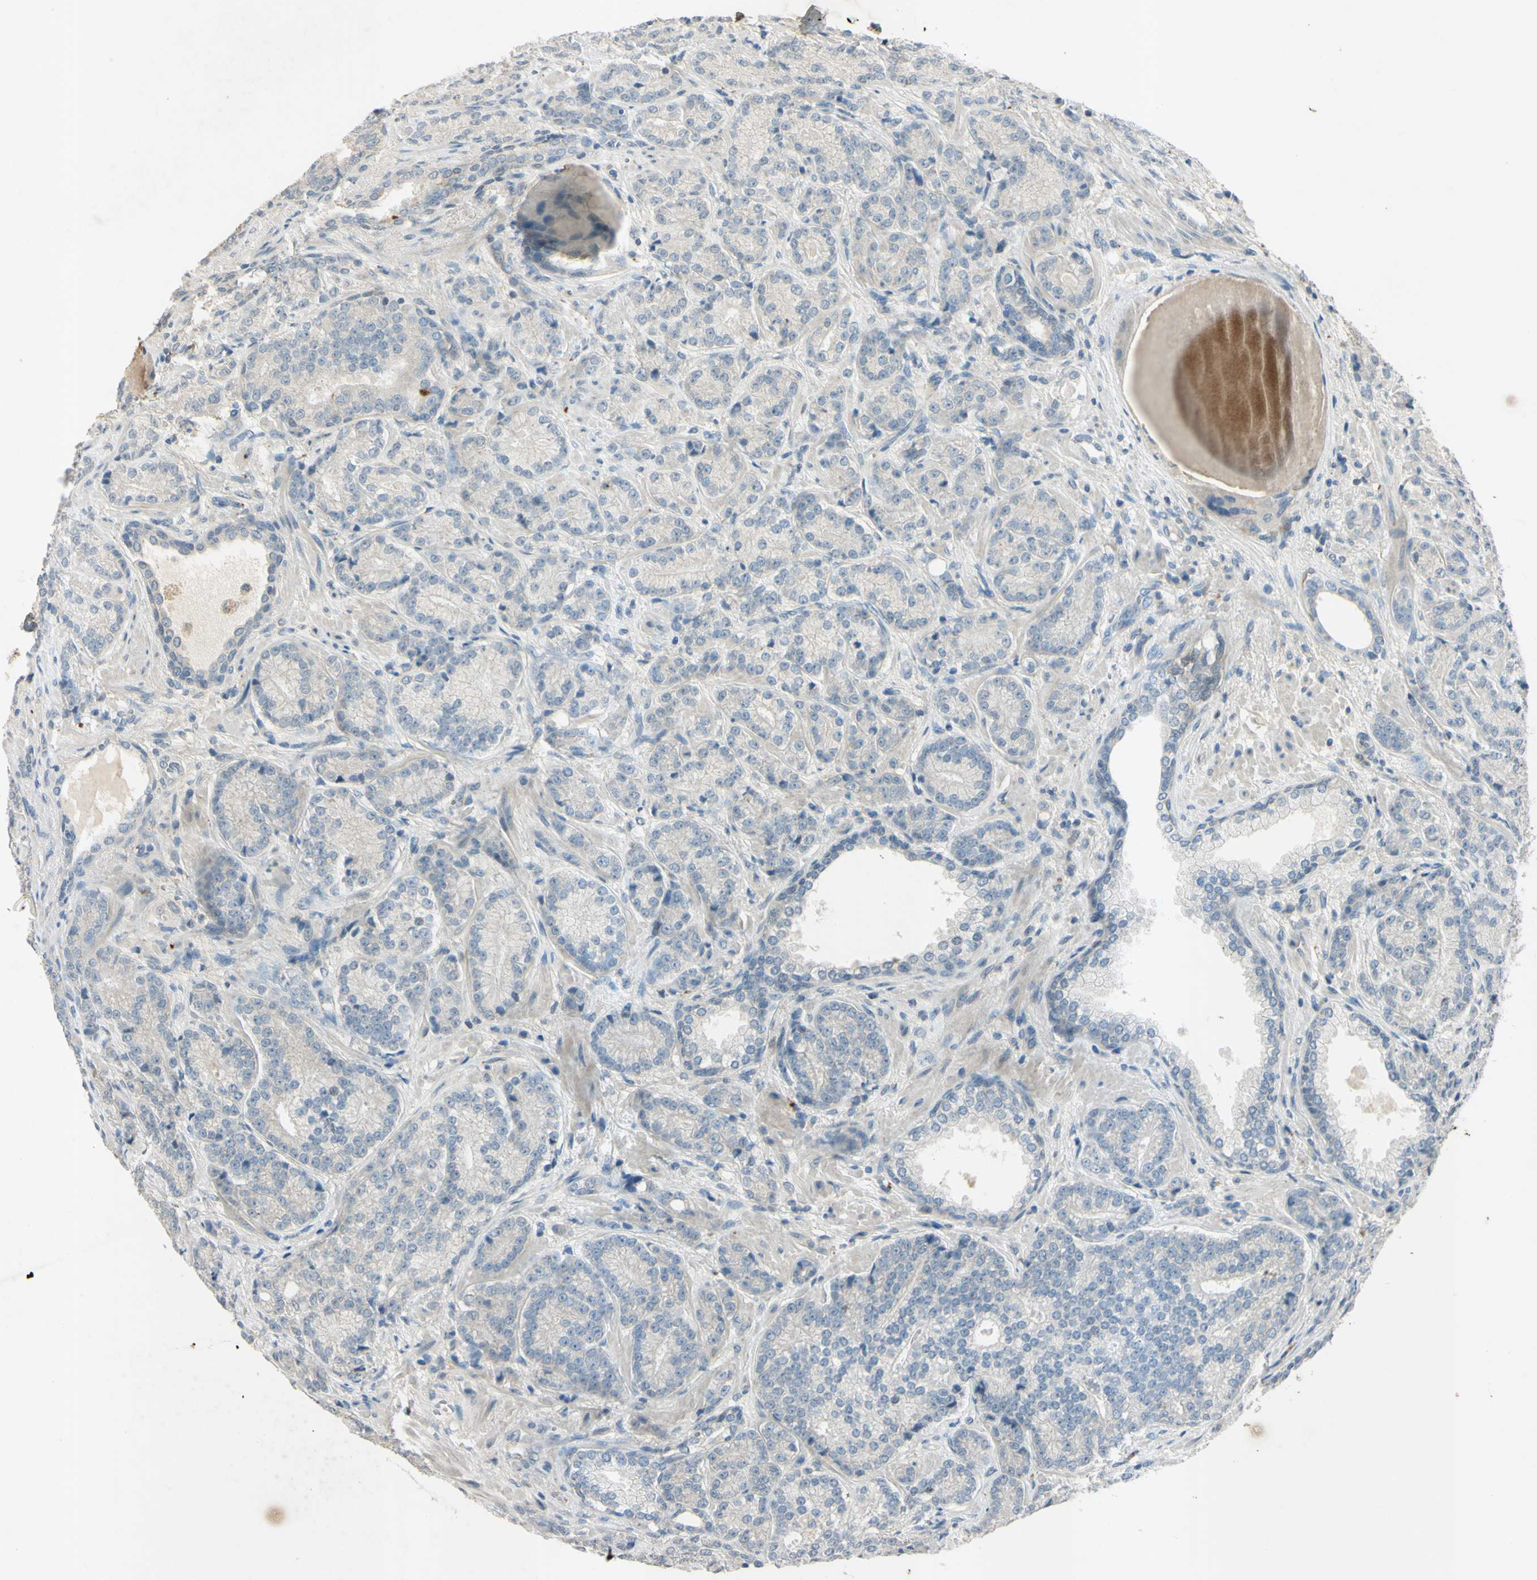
{"staining": {"intensity": "negative", "quantity": "none", "location": "none"}, "tissue": "prostate cancer", "cell_type": "Tumor cells", "image_type": "cancer", "snomed": [{"axis": "morphology", "description": "Adenocarcinoma, High grade"}, {"axis": "topography", "description": "Prostate"}], "caption": "The histopathology image shows no significant positivity in tumor cells of prostate adenocarcinoma (high-grade). (IHC, brightfield microscopy, high magnification).", "gene": "AATK", "patient": {"sex": "male", "age": 61}}